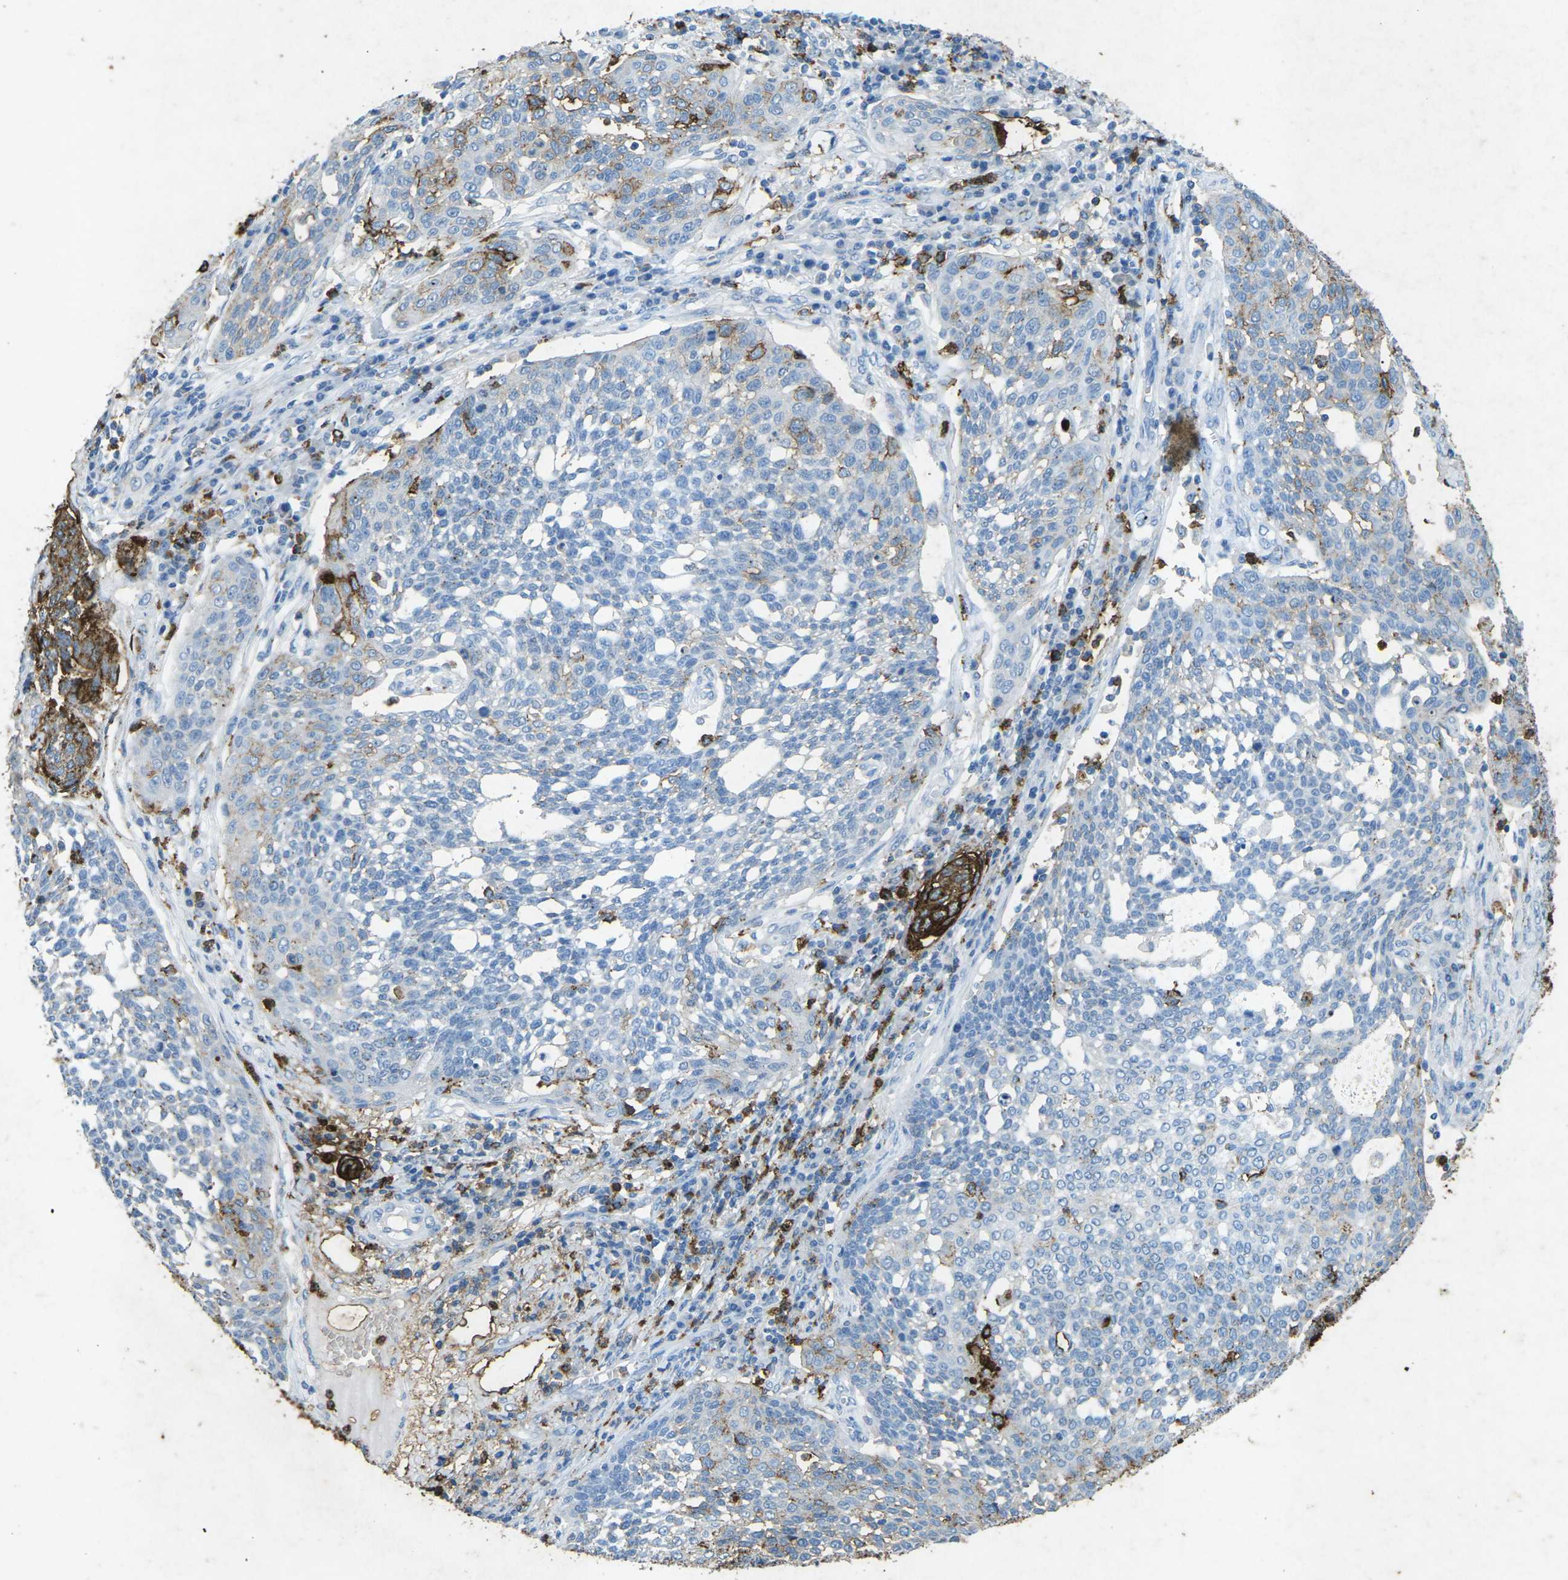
{"staining": {"intensity": "moderate", "quantity": "<25%", "location": "cytoplasmic/membranous"}, "tissue": "cervical cancer", "cell_type": "Tumor cells", "image_type": "cancer", "snomed": [{"axis": "morphology", "description": "Squamous cell carcinoma, NOS"}, {"axis": "topography", "description": "Cervix"}], "caption": "IHC (DAB (3,3'-diaminobenzidine)) staining of human cervical squamous cell carcinoma reveals moderate cytoplasmic/membranous protein expression in about <25% of tumor cells.", "gene": "CTAGE1", "patient": {"sex": "female", "age": 34}}